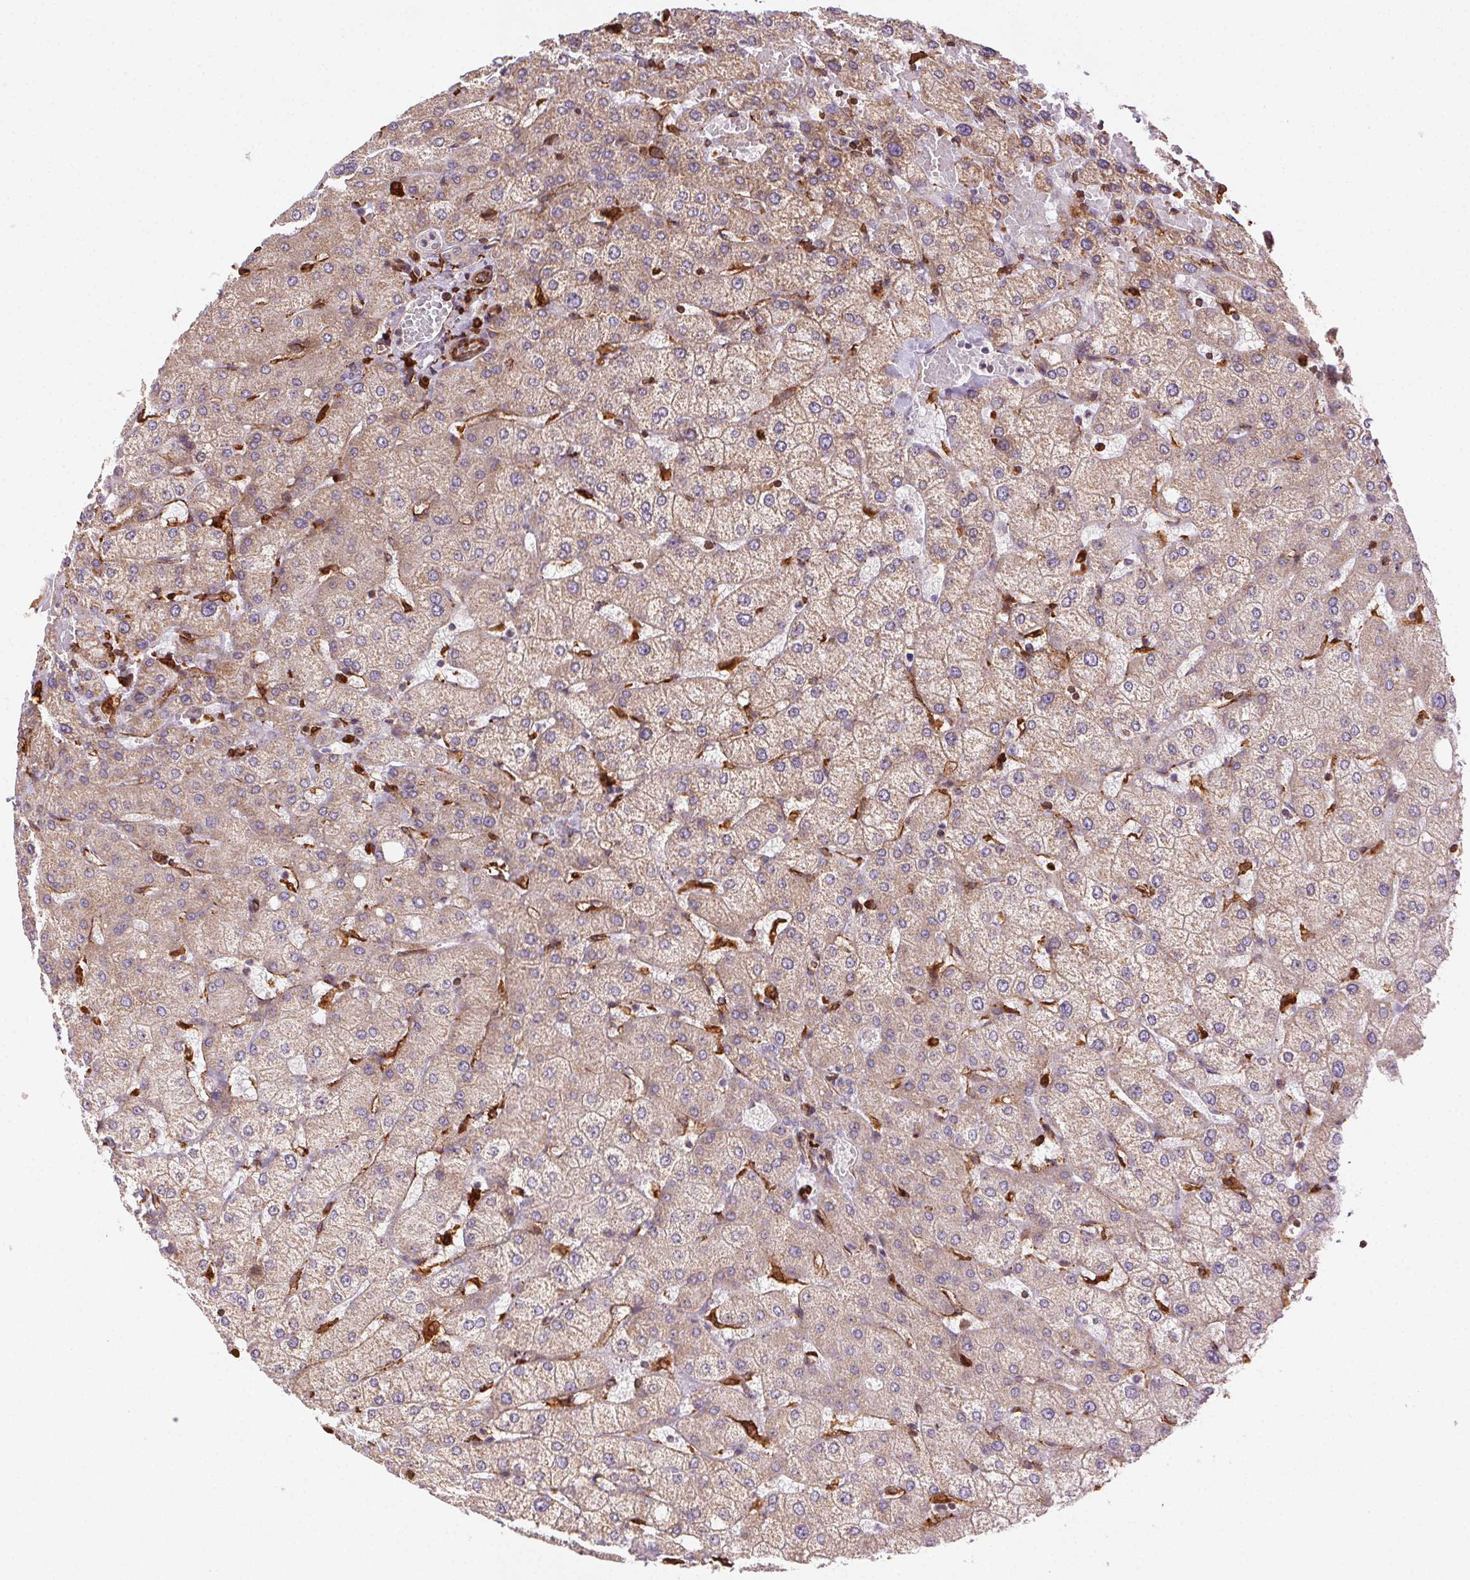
{"staining": {"intensity": "negative", "quantity": "none", "location": "none"}, "tissue": "liver", "cell_type": "Cholangiocytes", "image_type": "normal", "snomed": [{"axis": "morphology", "description": "Normal tissue, NOS"}, {"axis": "topography", "description": "Liver"}], "caption": "IHC of benign human liver exhibits no positivity in cholangiocytes.", "gene": "RNASET2", "patient": {"sex": "female", "age": 54}}